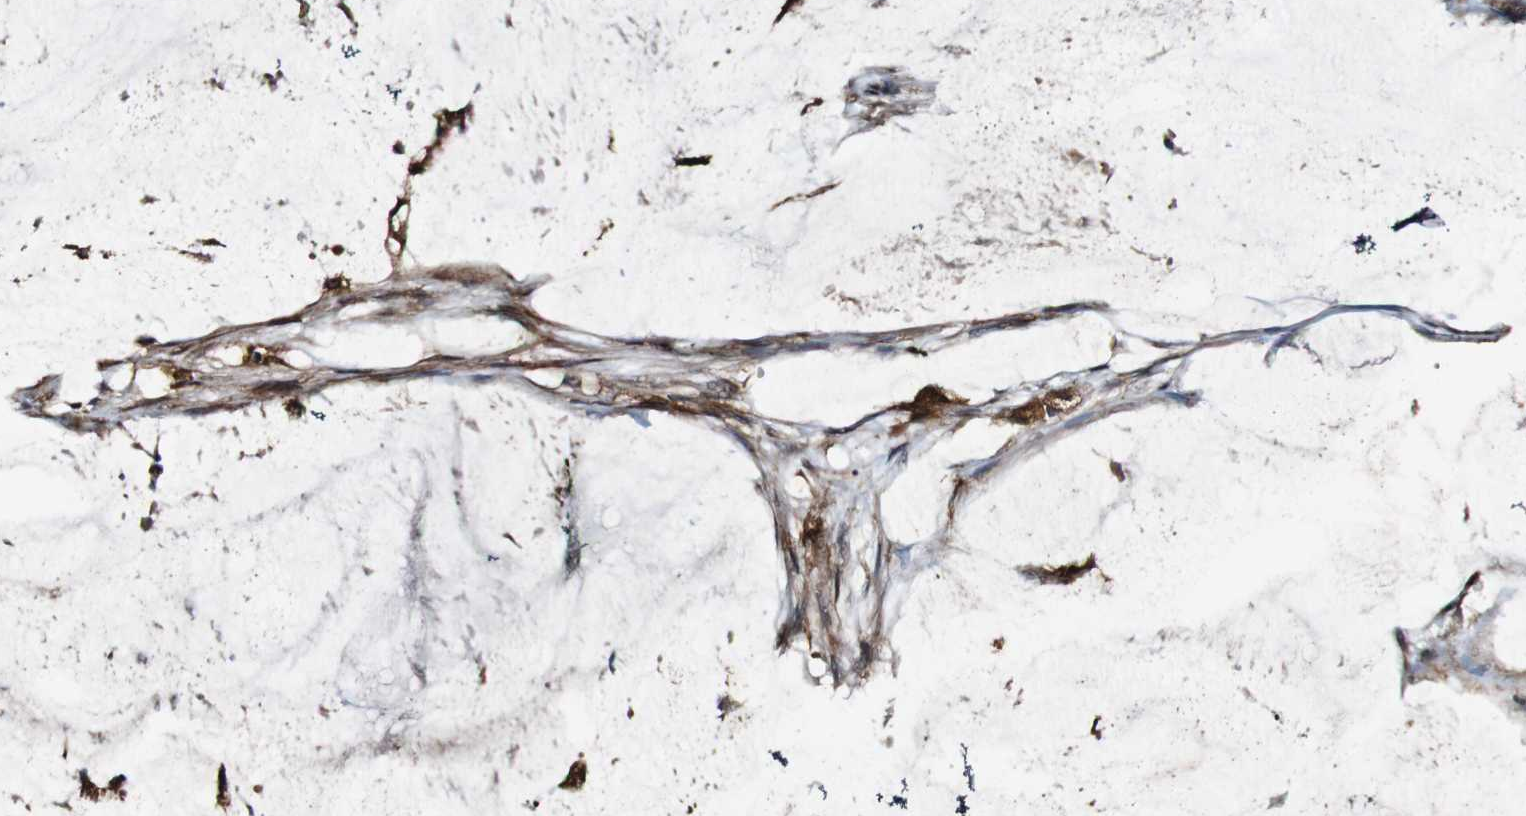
{"staining": {"intensity": "strong", "quantity": ">75%", "location": "cytoplasmic/membranous"}, "tissue": "colorectal cancer", "cell_type": "Tumor cells", "image_type": "cancer", "snomed": [{"axis": "morphology", "description": "Adenocarcinoma, NOS"}, {"axis": "topography", "description": "Rectum"}], "caption": "High-power microscopy captured an IHC photomicrograph of colorectal cancer (adenocarcinoma), revealing strong cytoplasmic/membranous expression in about >75% of tumor cells. The staining was performed using DAB (3,3'-diaminobenzidine), with brown indicating positive protein expression. Nuclei are stained blue with hematoxylin.", "gene": "BTN3A3", "patient": {"sex": "female", "age": 66}}